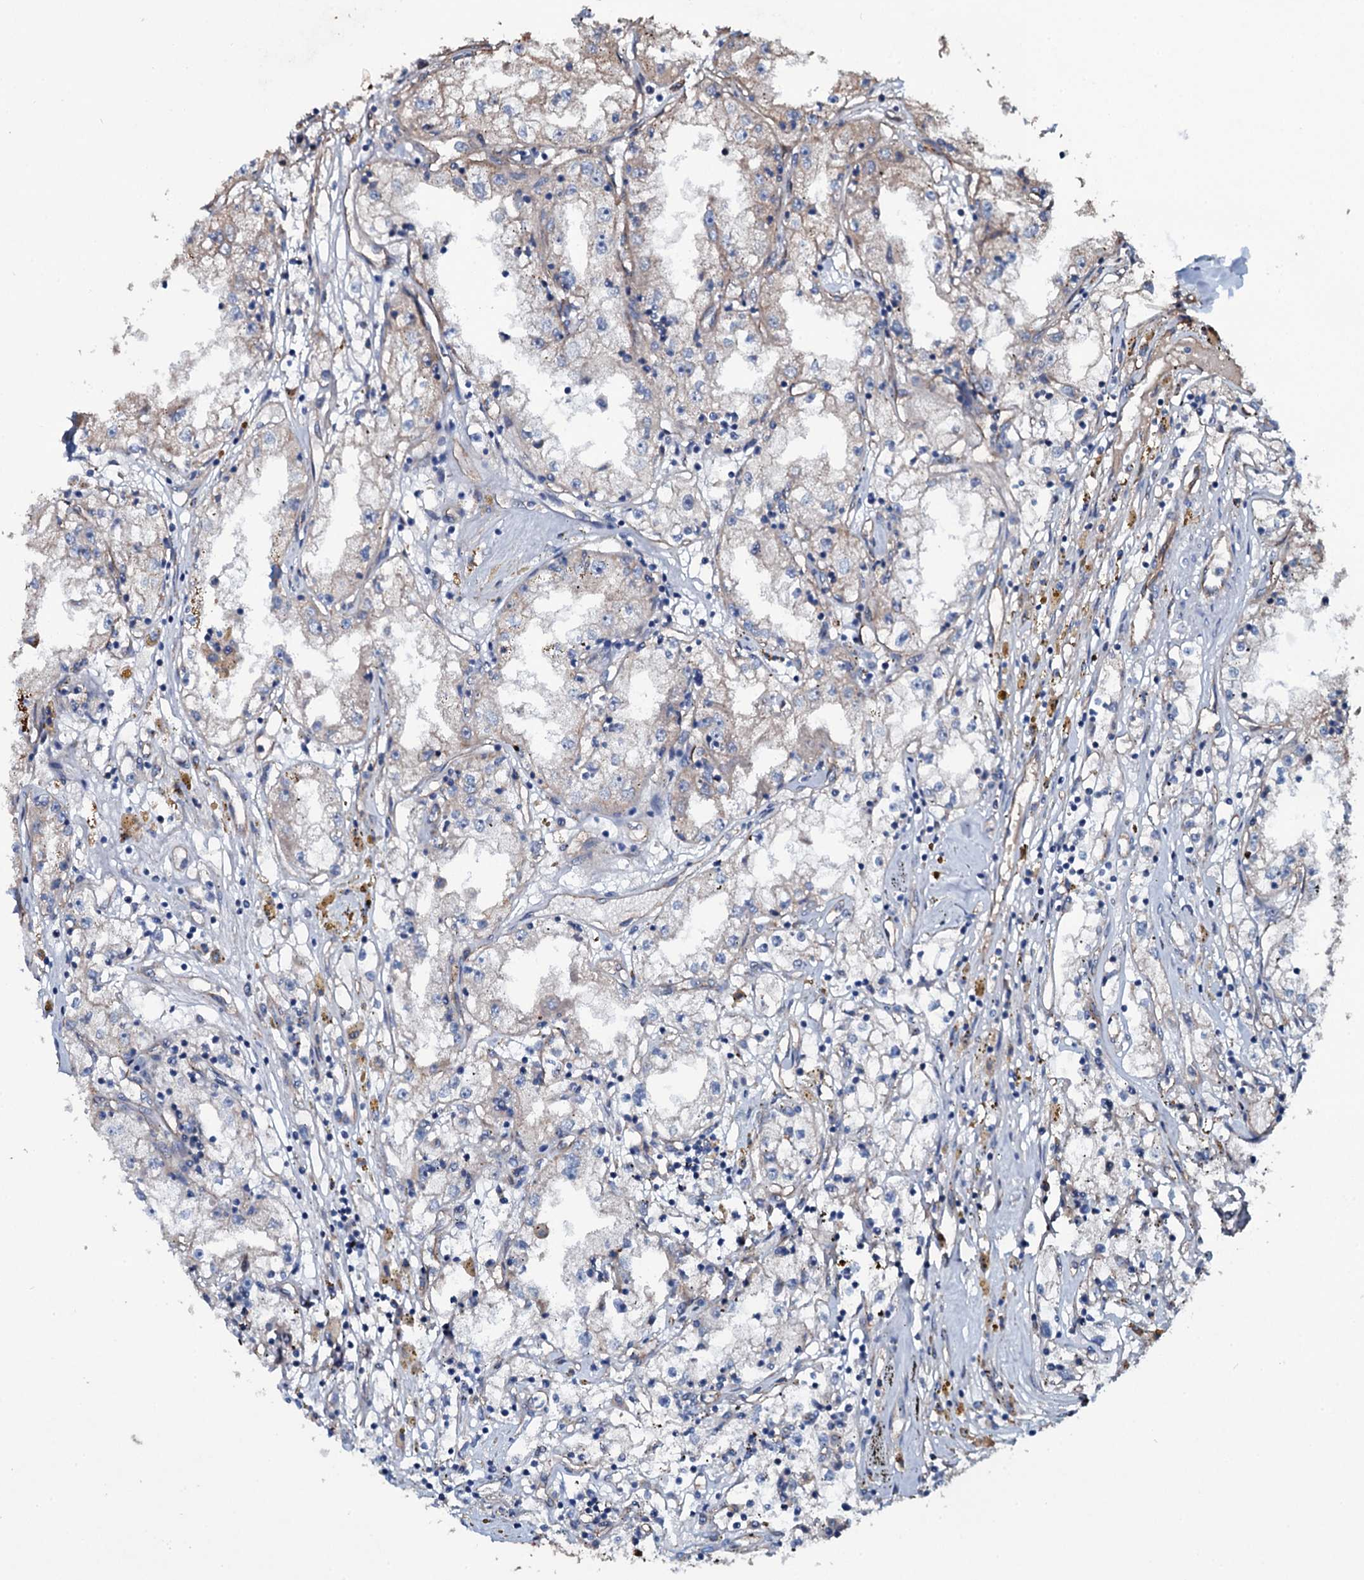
{"staining": {"intensity": "weak", "quantity": "<25%", "location": "cytoplasmic/membranous"}, "tissue": "renal cancer", "cell_type": "Tumor cells", "image_type": "cancer", "snomed": [{"axis": "morphology", "description": "Adenocarcinoma, NOS"}, {"axis": "topography", "description": "Kidney"}], "caption": "Image shows no significant protein staining in tumor cells of adenocarcinoma (renal).", "gene": "DMAC2", "patient": {"sex": "male", "age": 56}}